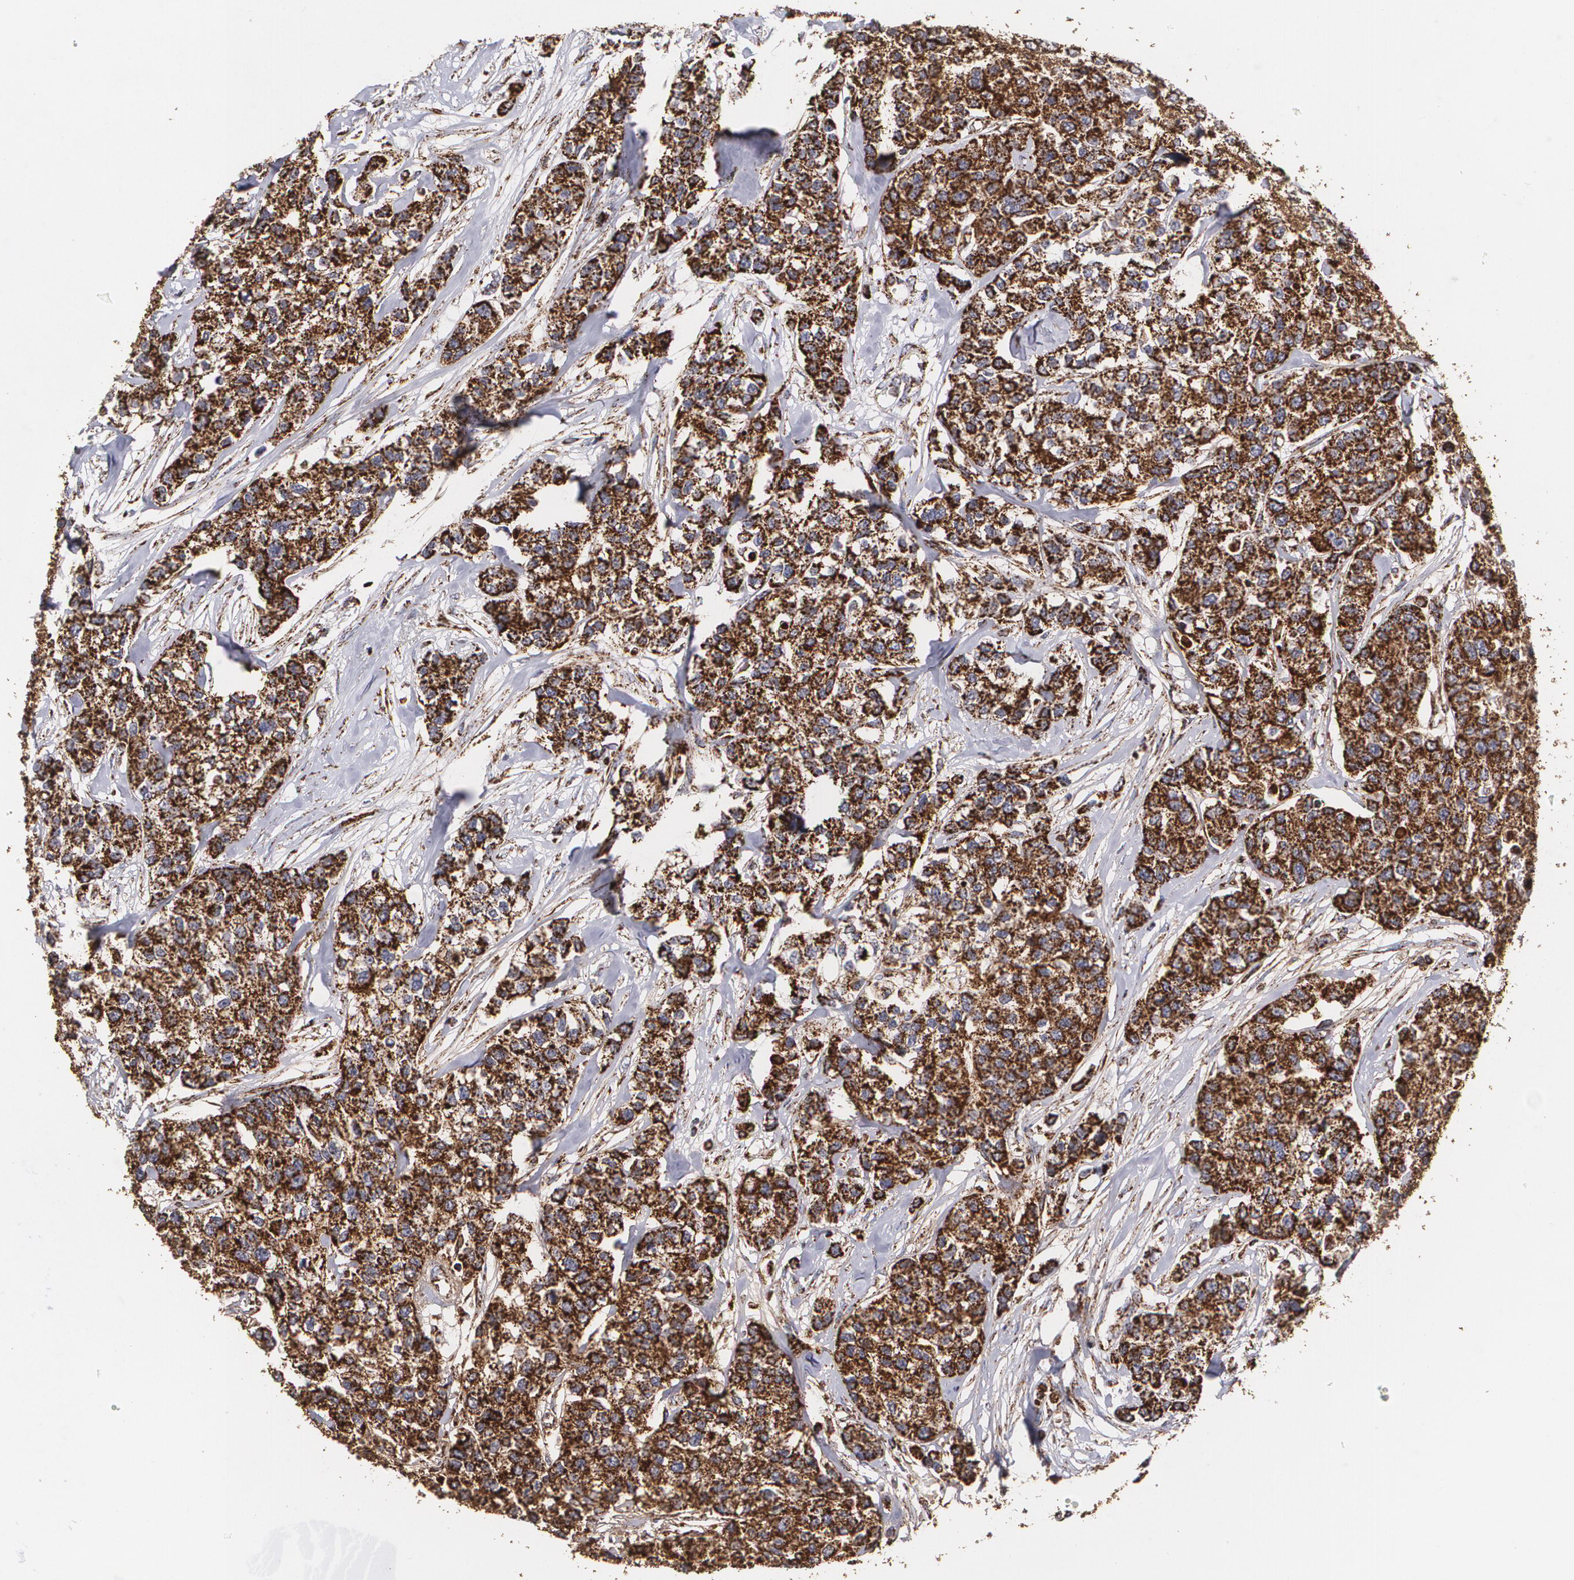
{"staining": {"intensity": "strong", "quantity": ">75%", "location": "cytoplasmic/membranous"}, "tissue": "breast cancer", "cell_type": "Tumor cells", "image_type": "cancer", "snomed": [{"axis": "morphology", "description": "Duct carcinoma"}, {"axis": "topography", "description": "Breast"}], "caption": "Protein analysis of invasive ductal carcinoma (breast) tissue reveals strong cytoplasmic/membranous positivity in approximately >75% of tumor cells.", "gene": "HSPD1", "patient": {"sex": "female", "age": 51}}